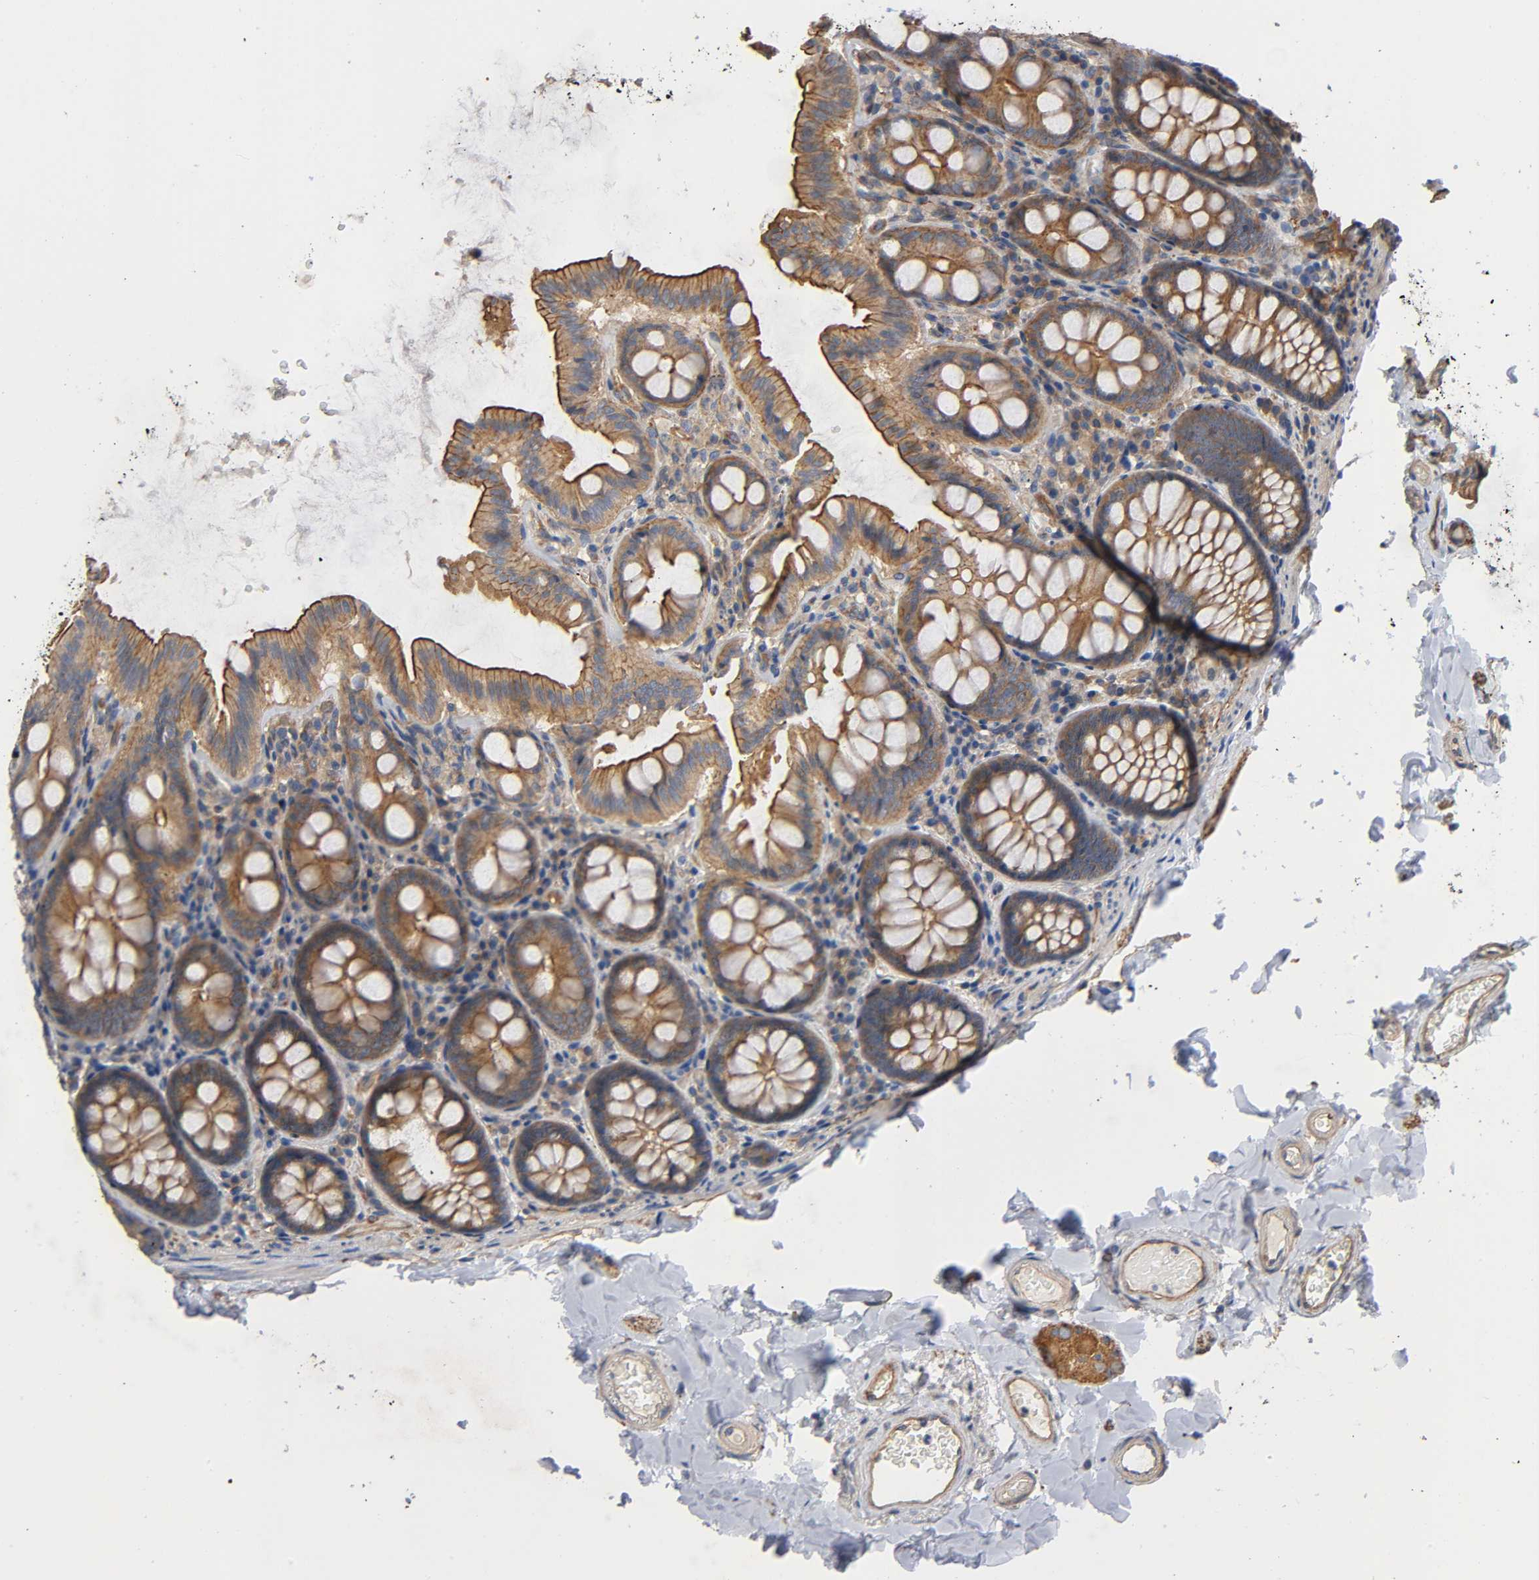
{"staining": {"intensity": "moderate", "quantity": ">75%", "location": "cytoplasmic/membranous"}, "tissue": "colon", "cell_type": "Endothelial cells", "image_type": "normal", "snomed": [{"axis": "morphology", "description": "Normal tissue, NOS"}, {"axis": "topography", "description": "Colon"}], "caption": "IHC histopathology image of normal colon stained for a protein (brown), which reveals medium levels of moderate cytoplasmic/membranous positivity in approximately >75% of endothelial cells.", "gene": "MARS1", "patient": {"sex": "female", "age": 61}}